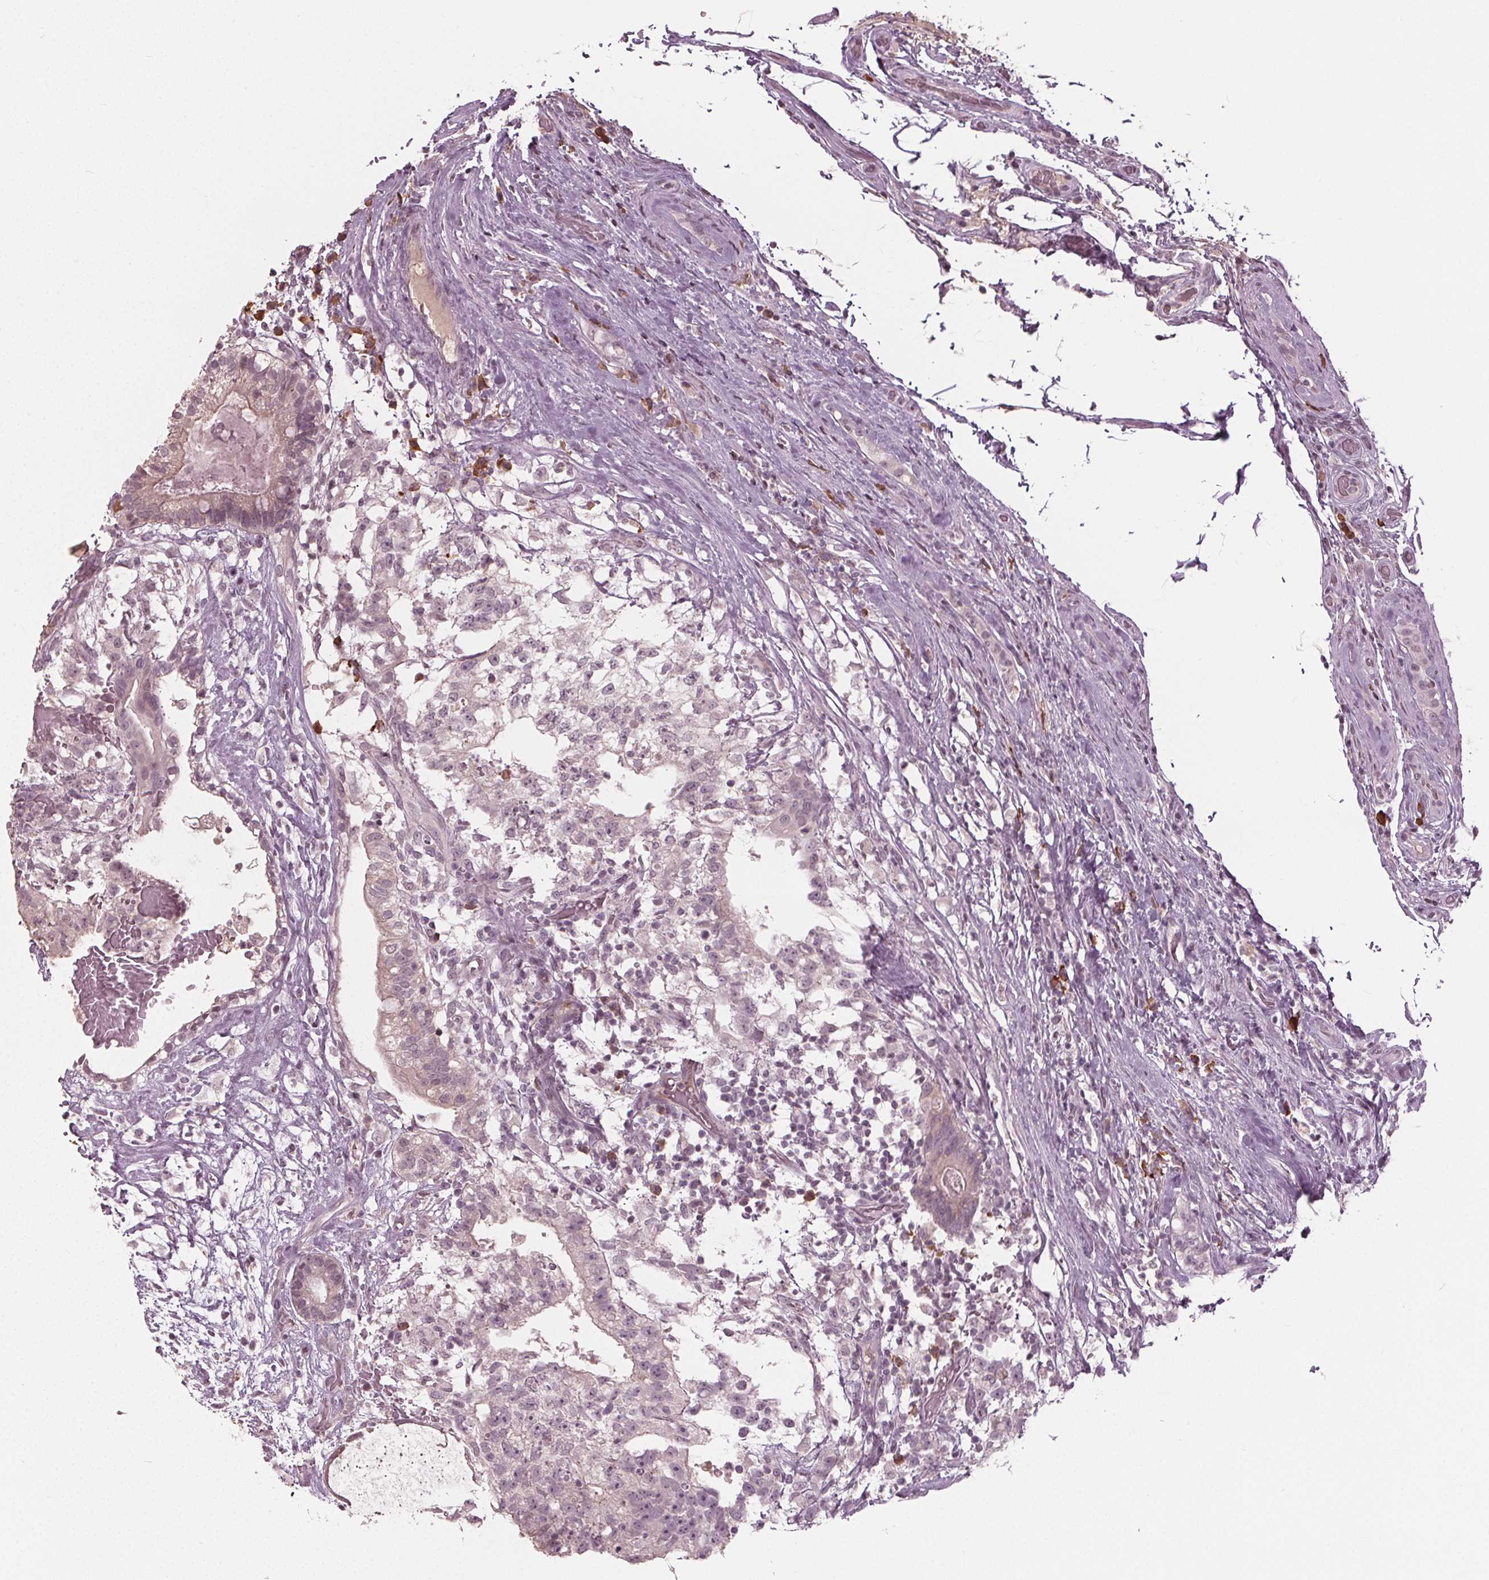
{"staining": {"intensity": "negative", "quantity": "none", "location": "none"}, "tissue": "testis cancer", "cell_type": "Tumor cells", "image_type": "cancer", "snomed": [{"axis": "morphology", "description": "Seminoma, NOS"}, {"axis": "morphology", "description": "Carcinoma, Embryonal, NOS"}, {"axis": "topography", "description": "Testis"}], "caption": "IHC histopathology image of human embryonal carcinoma (testis) stained for a protein (brown), which exhibits no positivity in tumor cells.", "gene": "CXCL16", "patient": {"sex": "male", "age": 41}}